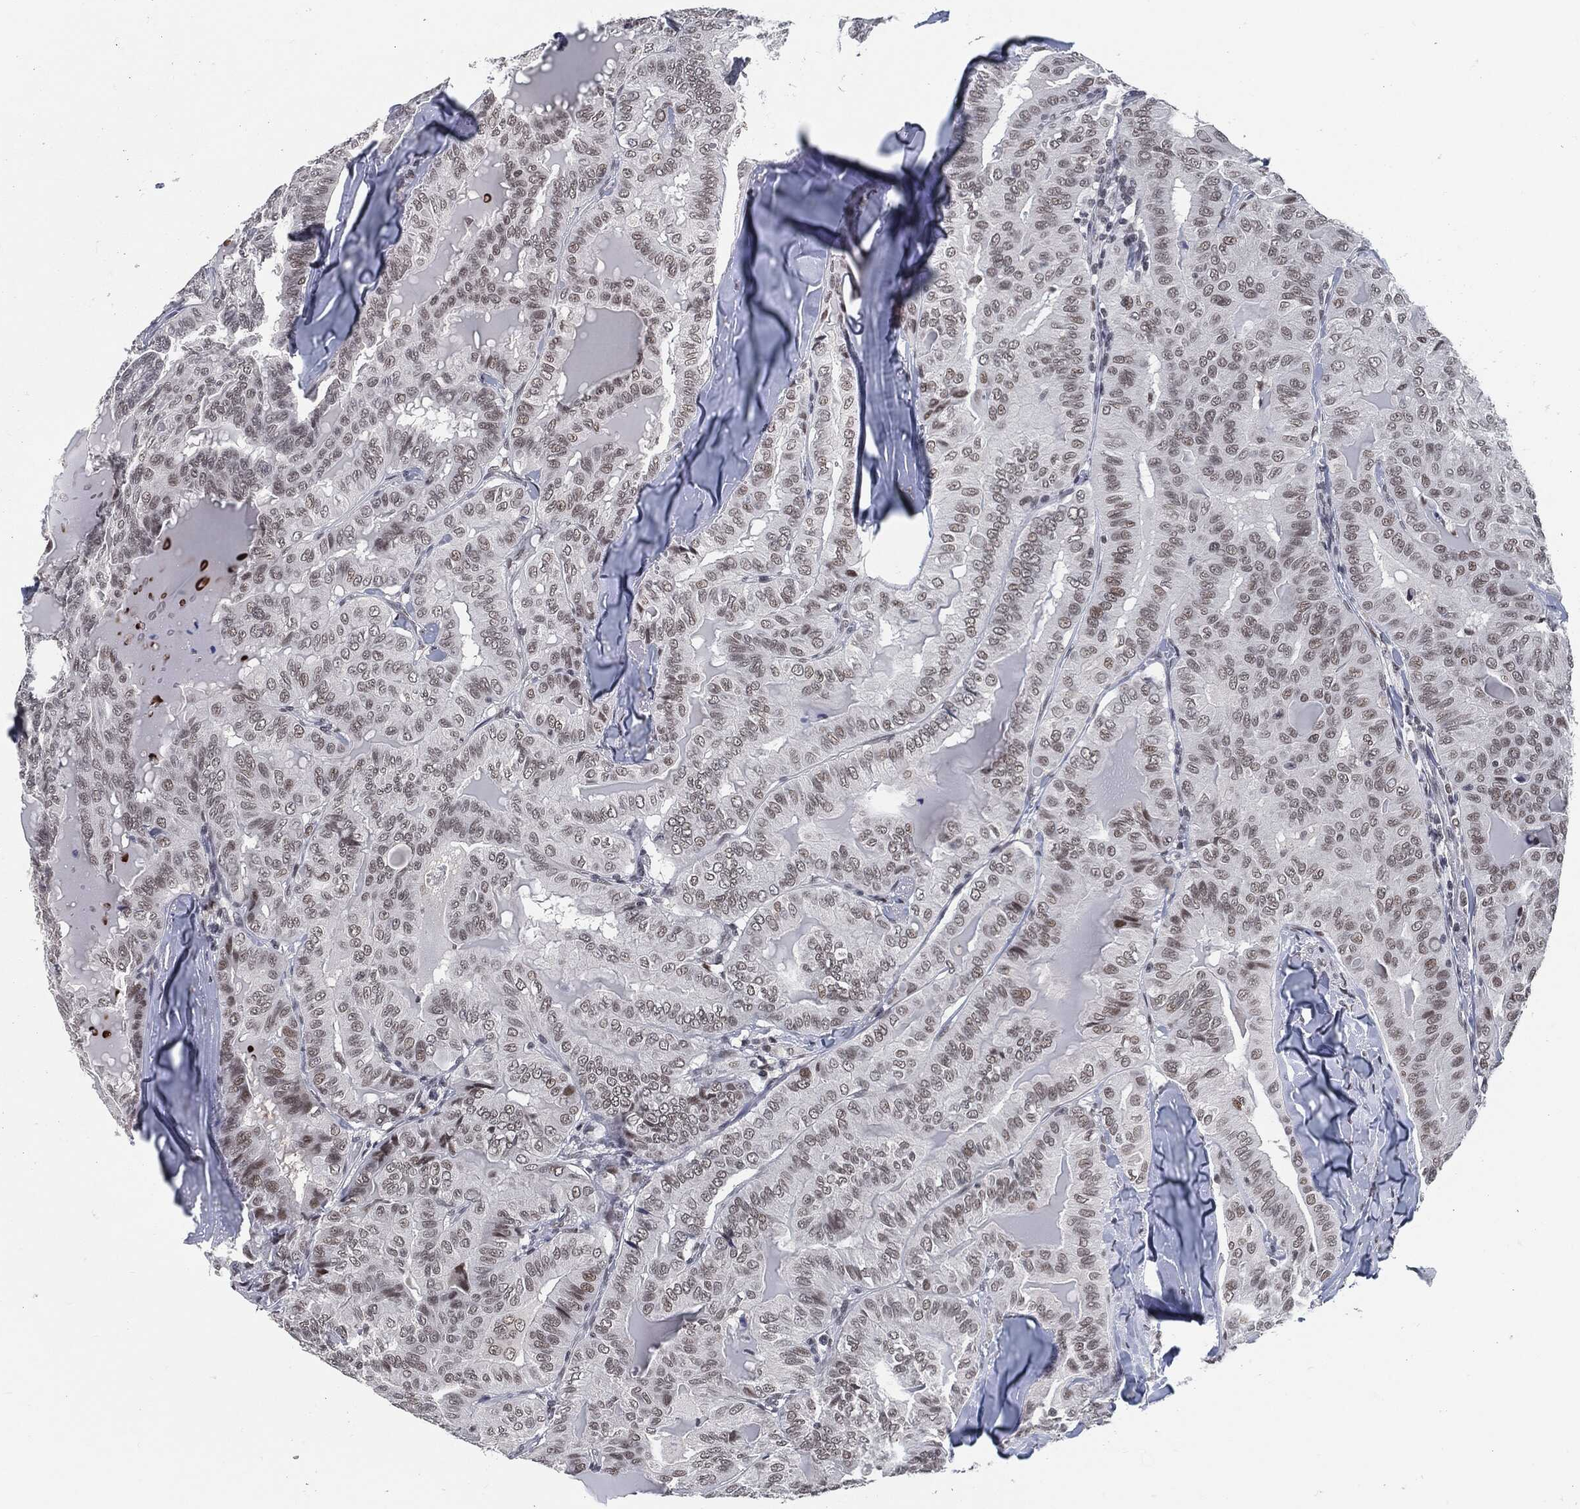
{"staining": {"intensity": "moderate", "quantity": "<25%", "location": "nuclear"}, "tissue": "thyroid cancer", "cell_type": "Tumor cells", "image_type": "cancer", "snomed": [{"axis": "morphology", "description": "Papillary adenocarcinoma, NOS"}, {"axis": "topography", "description": "Thyroid gland"}], "caption": "Approximately <25% of tumor cells in human papillary adenocarcinoma (thyroid) display moderate nuclear protein staining as visualized by brown immunohistochemical staining.", "gene": "ANXA1", "patient": {"sex": "female", "age": 68}}